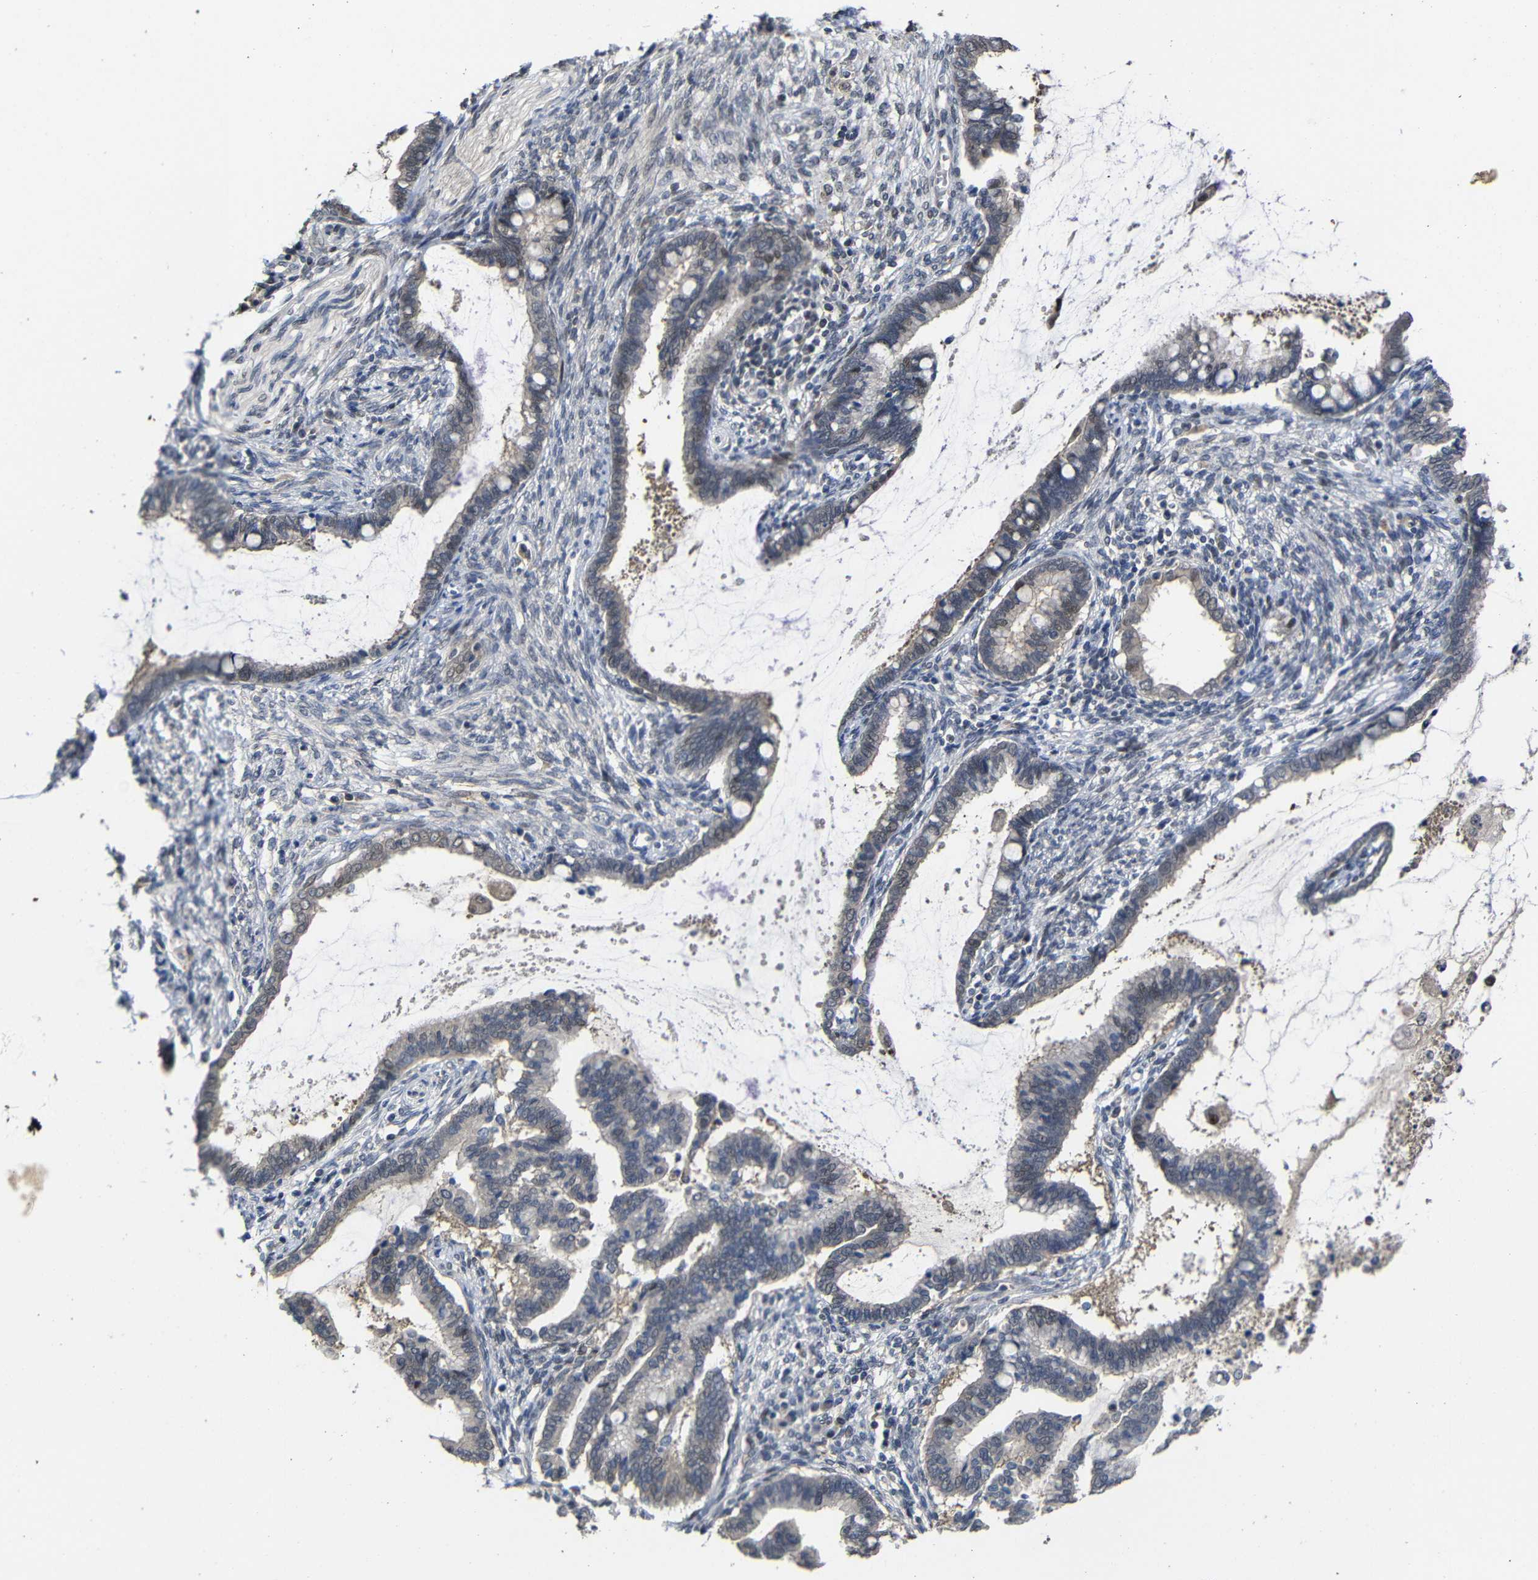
{"staining": {"intensity": "negative", "quantity": "none", "location": "none"}, "tissue": "cervical cancer", "cell_type": "Tumor cells", "image_type": "cancer", "snomed": [{"axis": "morphology", "description": "Adenocarcinoma, NOS"}, {"axis": "topography", "description": "Cervix"}], "caption": "Protein analysis of cervical adenocarcinoma shows no significant expression in tumor cells.", "gene": "ATG12", "patient": {"sex": "female", "age": 44}}